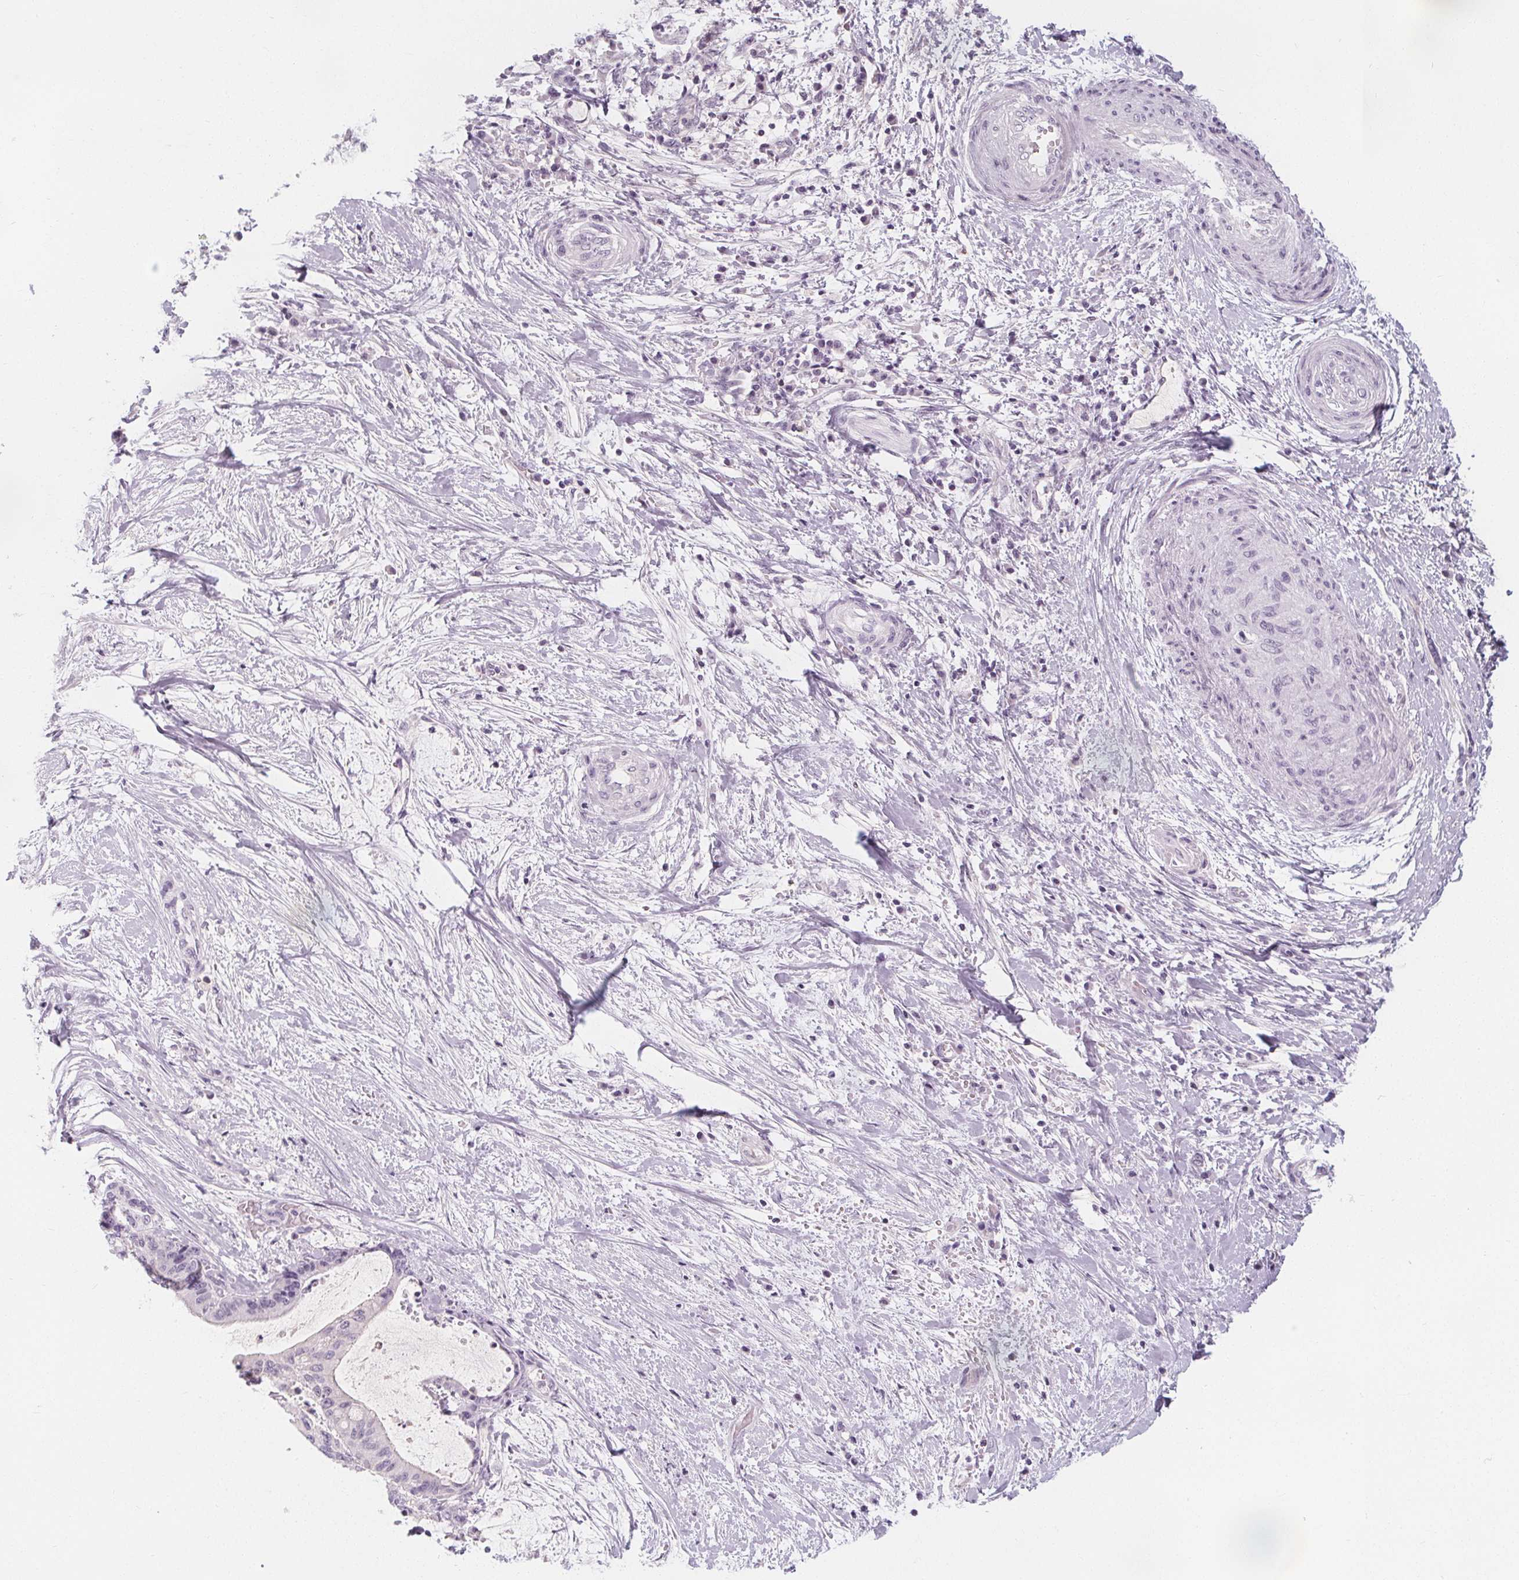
{"staining": {"intensity": "negative", "quantity": "none", "location": "none"}, "tissue": "liver cancer", "cell_type": "Tumor cells", "image_type": "cancer", "snomed": [{"axis": "morphology", "description": "Cholangiocarcinoma"}, {"axis": "topography", "description": "Liver"}], "caption": "Immunohistochemistry of liver cholangiocarcinoma exhibits no positivity in tumor cells.", "gene": "UGP2", "patient": {"sex": "female", "age": 73}}